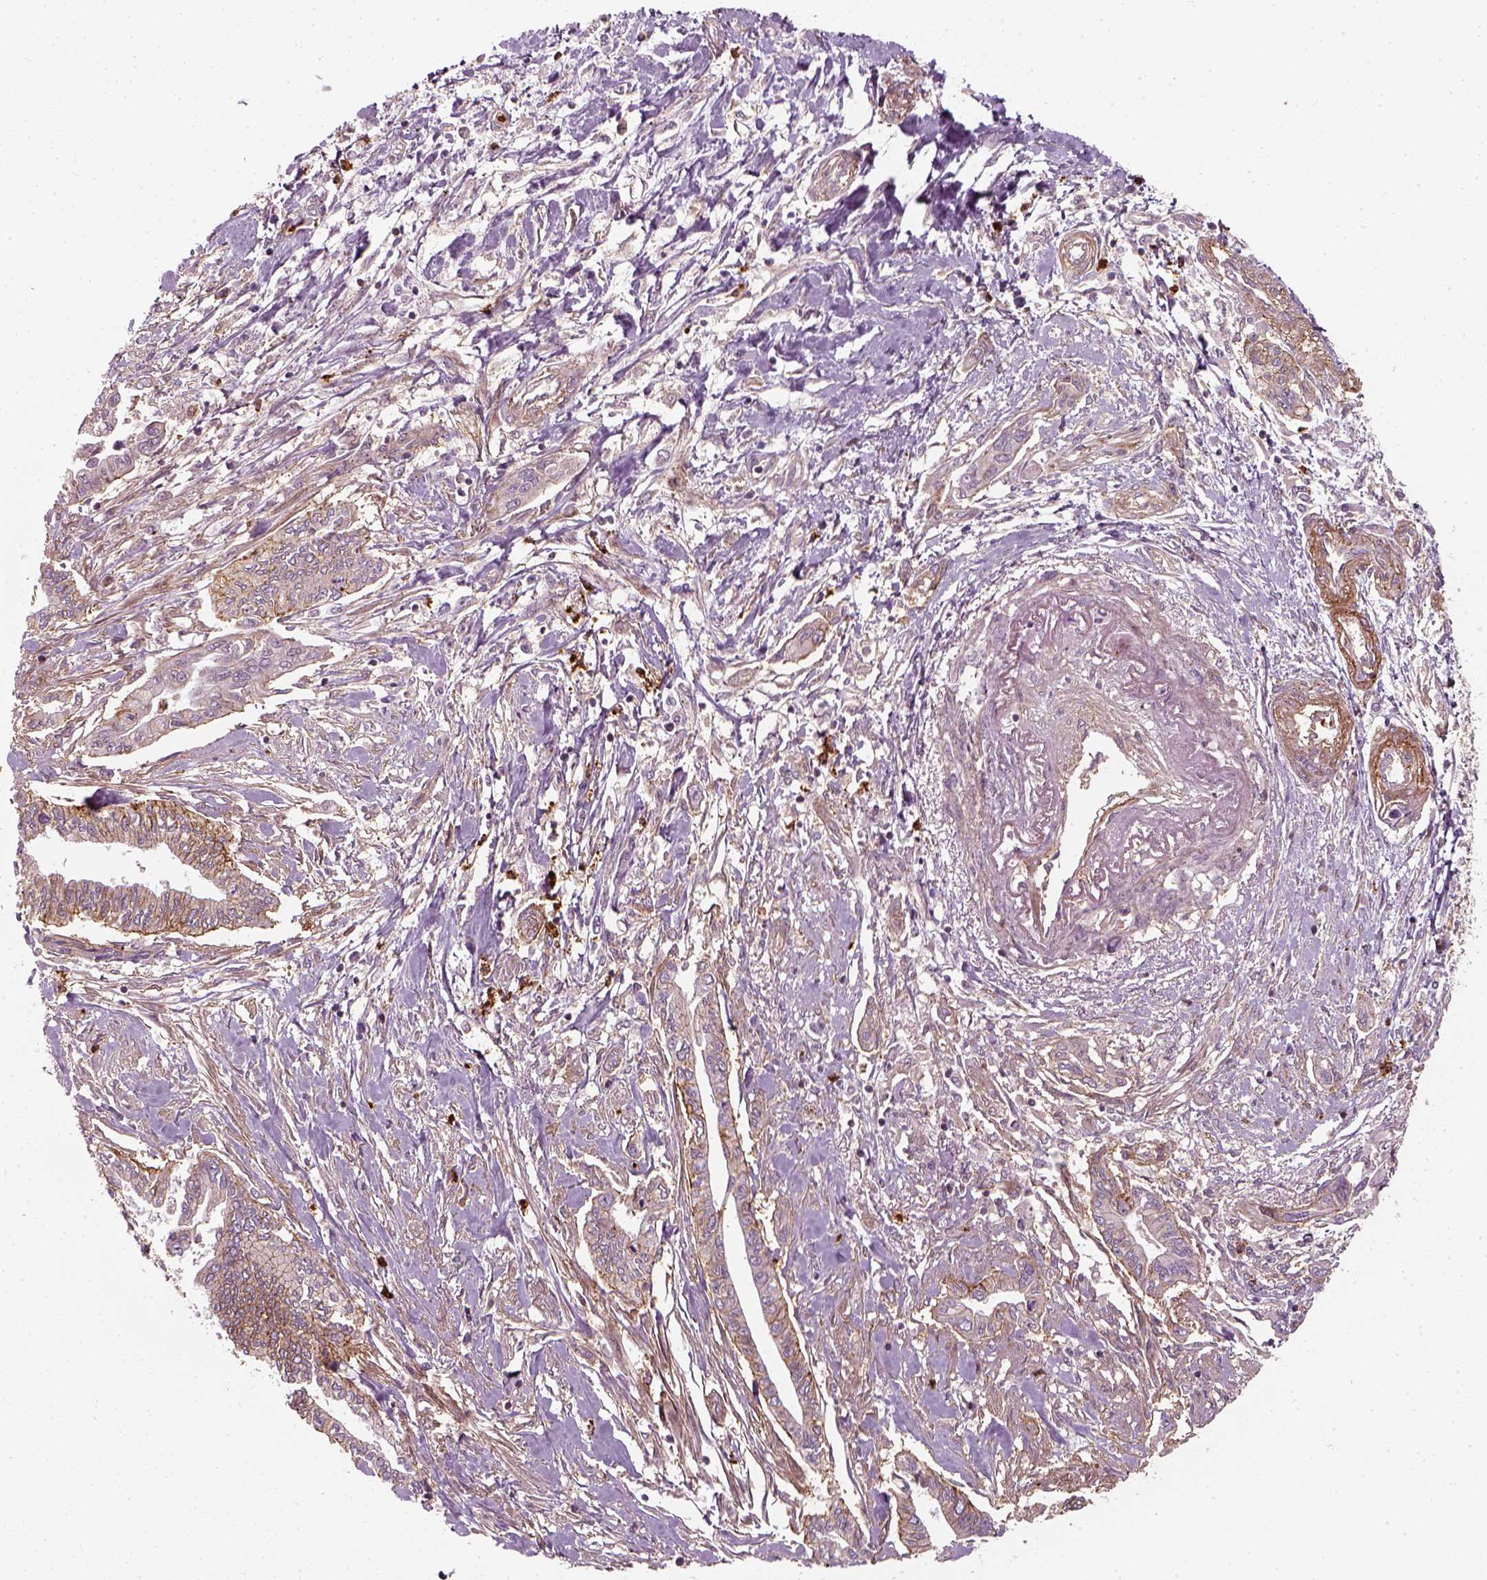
{"staining": {"intensity": "moderate", "quantity": ">75%", "location": "cytoplasmic/membranous"}, "tissue": "pancreatic cancer", "cell_type": "Tumor cells", "image_type": "cancer", "snomed": [{"axis": "morphology", "description": "Adenocarcinoma, NOS"}, {"axis": "topography", "description": "Pancreas"}], "caption": "Pancreatic cancer stained with a brown dye reveals moderate cytoplasmic/membranous positive staining in about >75% of tumor cells.", "gene": "NPTN", "patient": {"sex": "male", "age": 60}}